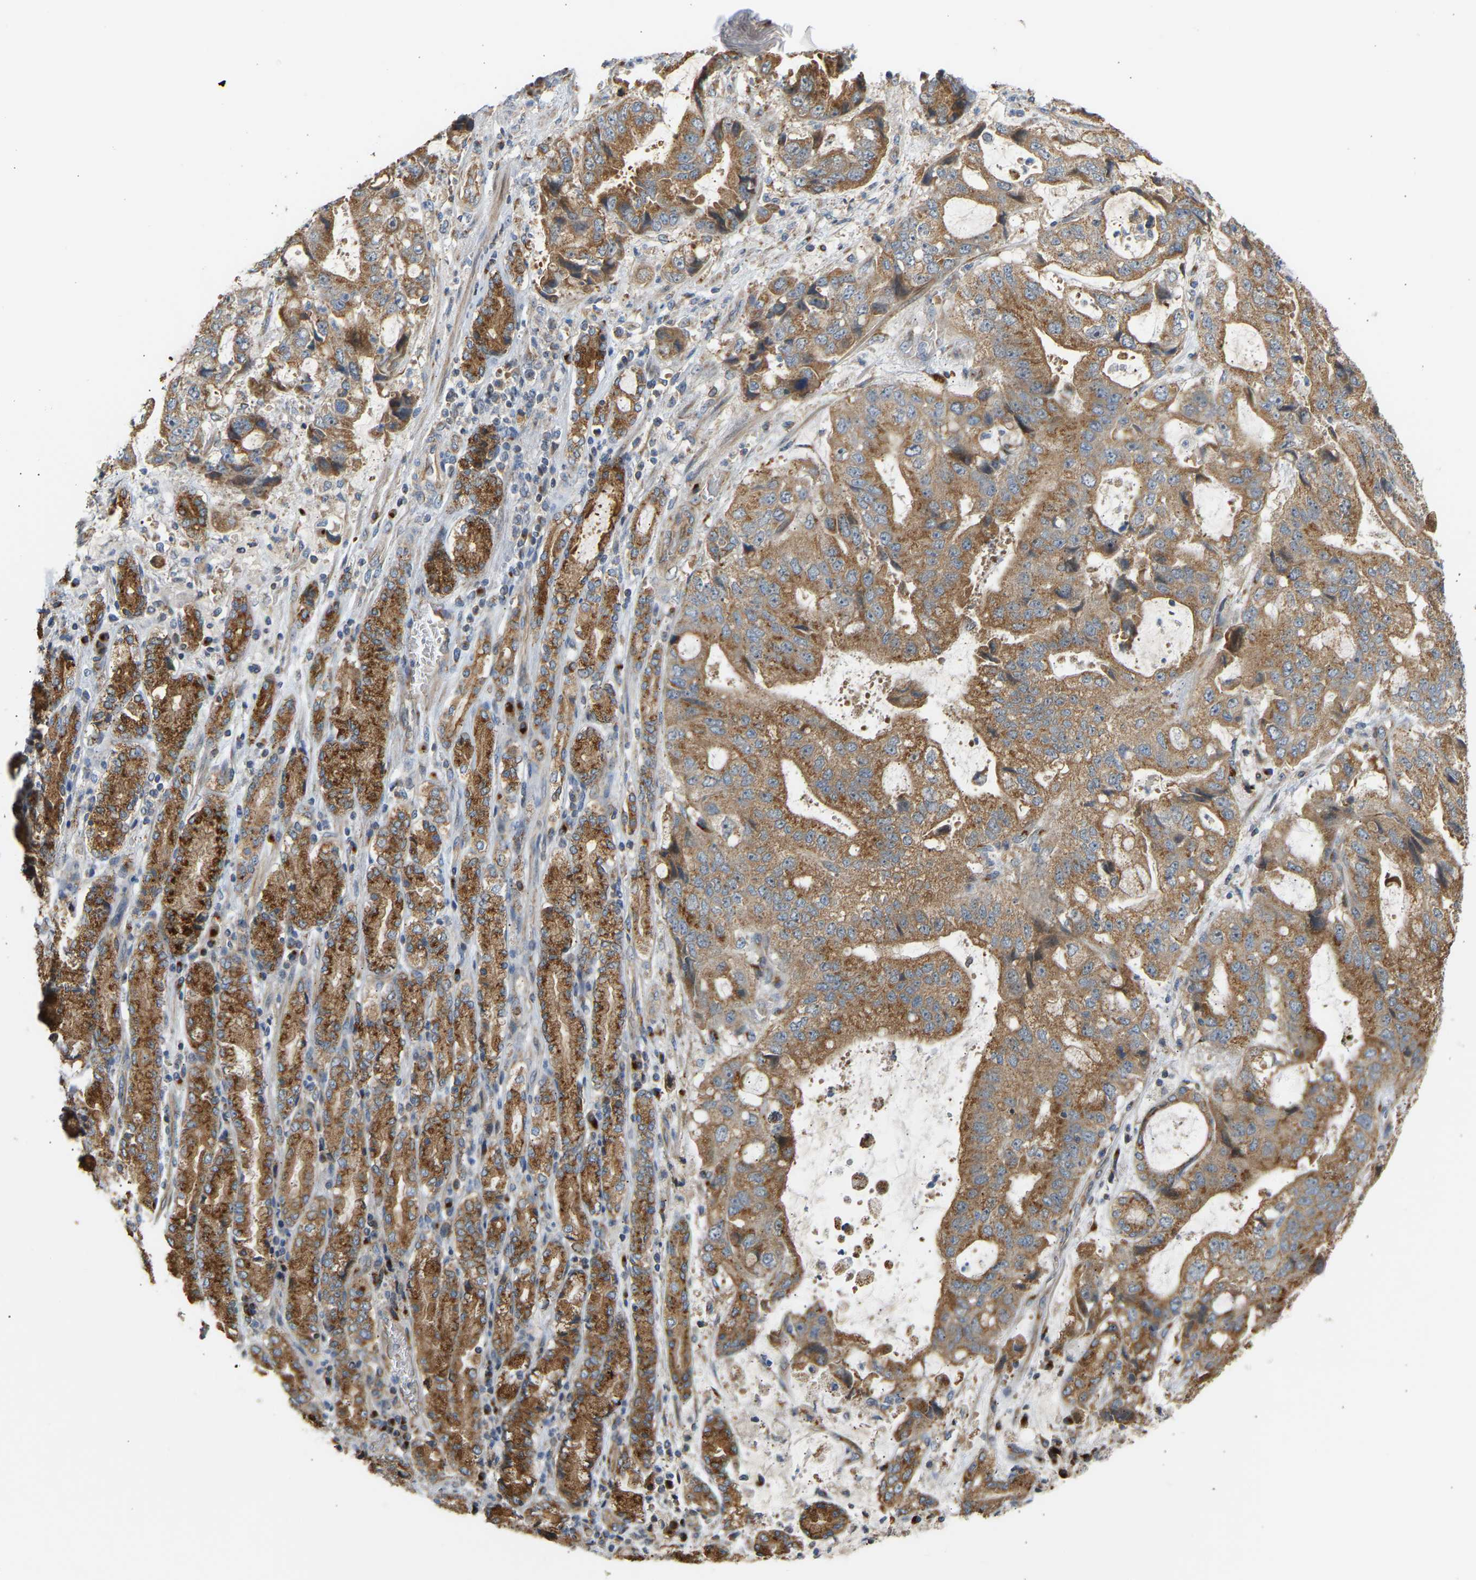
{"staining": {"intensity": "strong", "quantity": ">75%", "location": "cytoplasmic/membranous"}, "tissue": "stomach cancer", "cell_type": "Tumor cells", "image_type": "cancer", "snomed": [{"axis": "morphology", "description": "Normal tissue, NOS"}, {"axis": "morphology", "description": "Adenocarcinoma, NOS"}, {"axis": "topography", "description": "Stomach"}], "caption": "Stomach cancer (adenocarcinoma) was stained to show a protein in brown. There is high levels of strong cytoplasmic/membranous positivity in approximately >75% of tumor cells.", "gene": "YIPF2", "patient": {"sex": "male", "age": 62}}